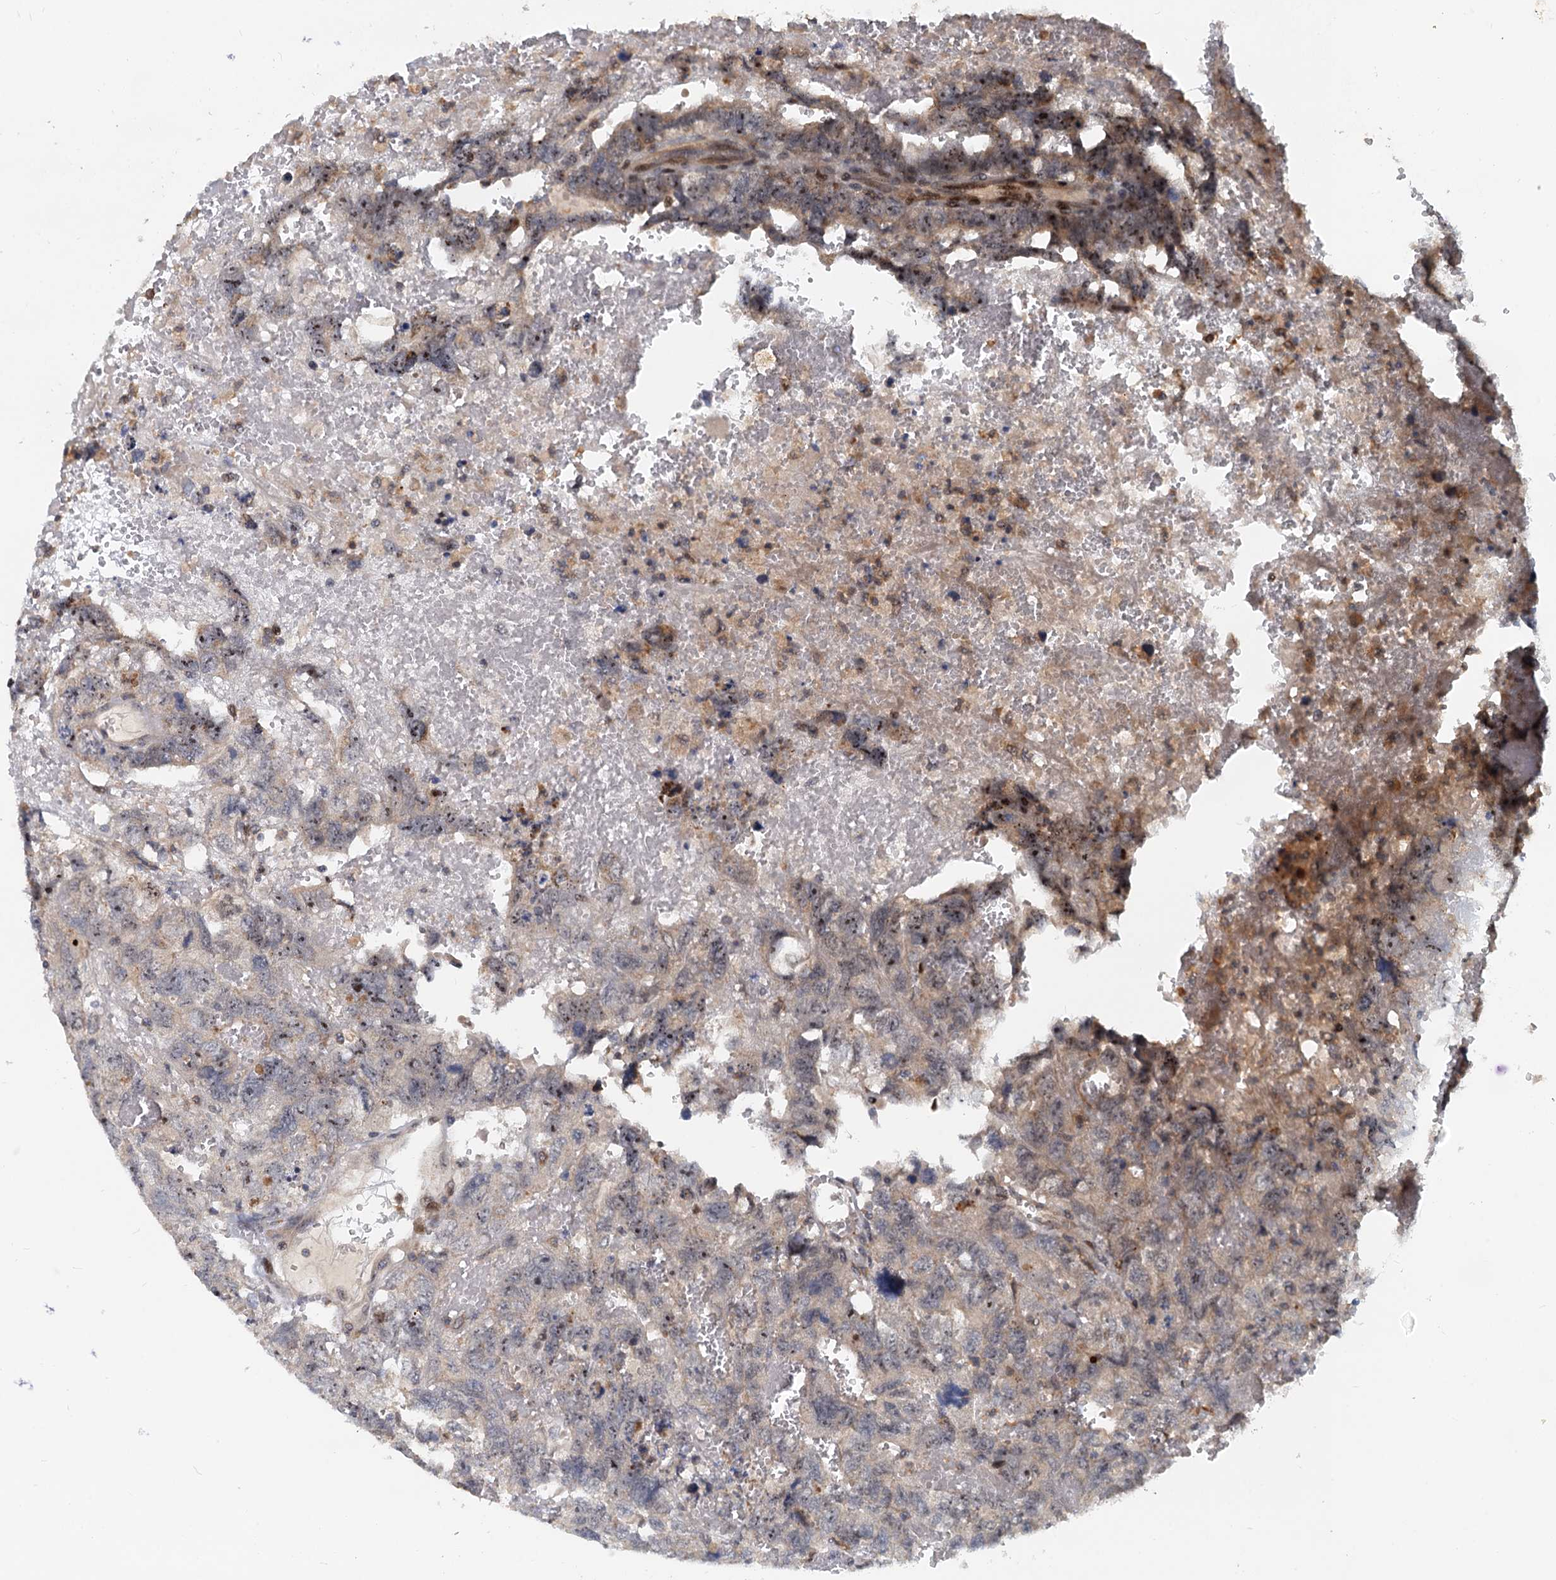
{"staining": {"intensity": "negative", "quantity": "none", "location": "none"}, "tissue": "testis cancer", "cell_type": "Tumor cells", "image_type": "cancer", "snomed": [{"axis": "morphology", "description": "Carcinoma, Embryonal, NOS"}, {"axis": "topography", "description": "Testis"}], "caption": "Tumor cells are negative for brown protein staining in embryonal carcinoma (testis).", "gene": "TOLLIP", "patient": {"sex": "male", "age": 45}}